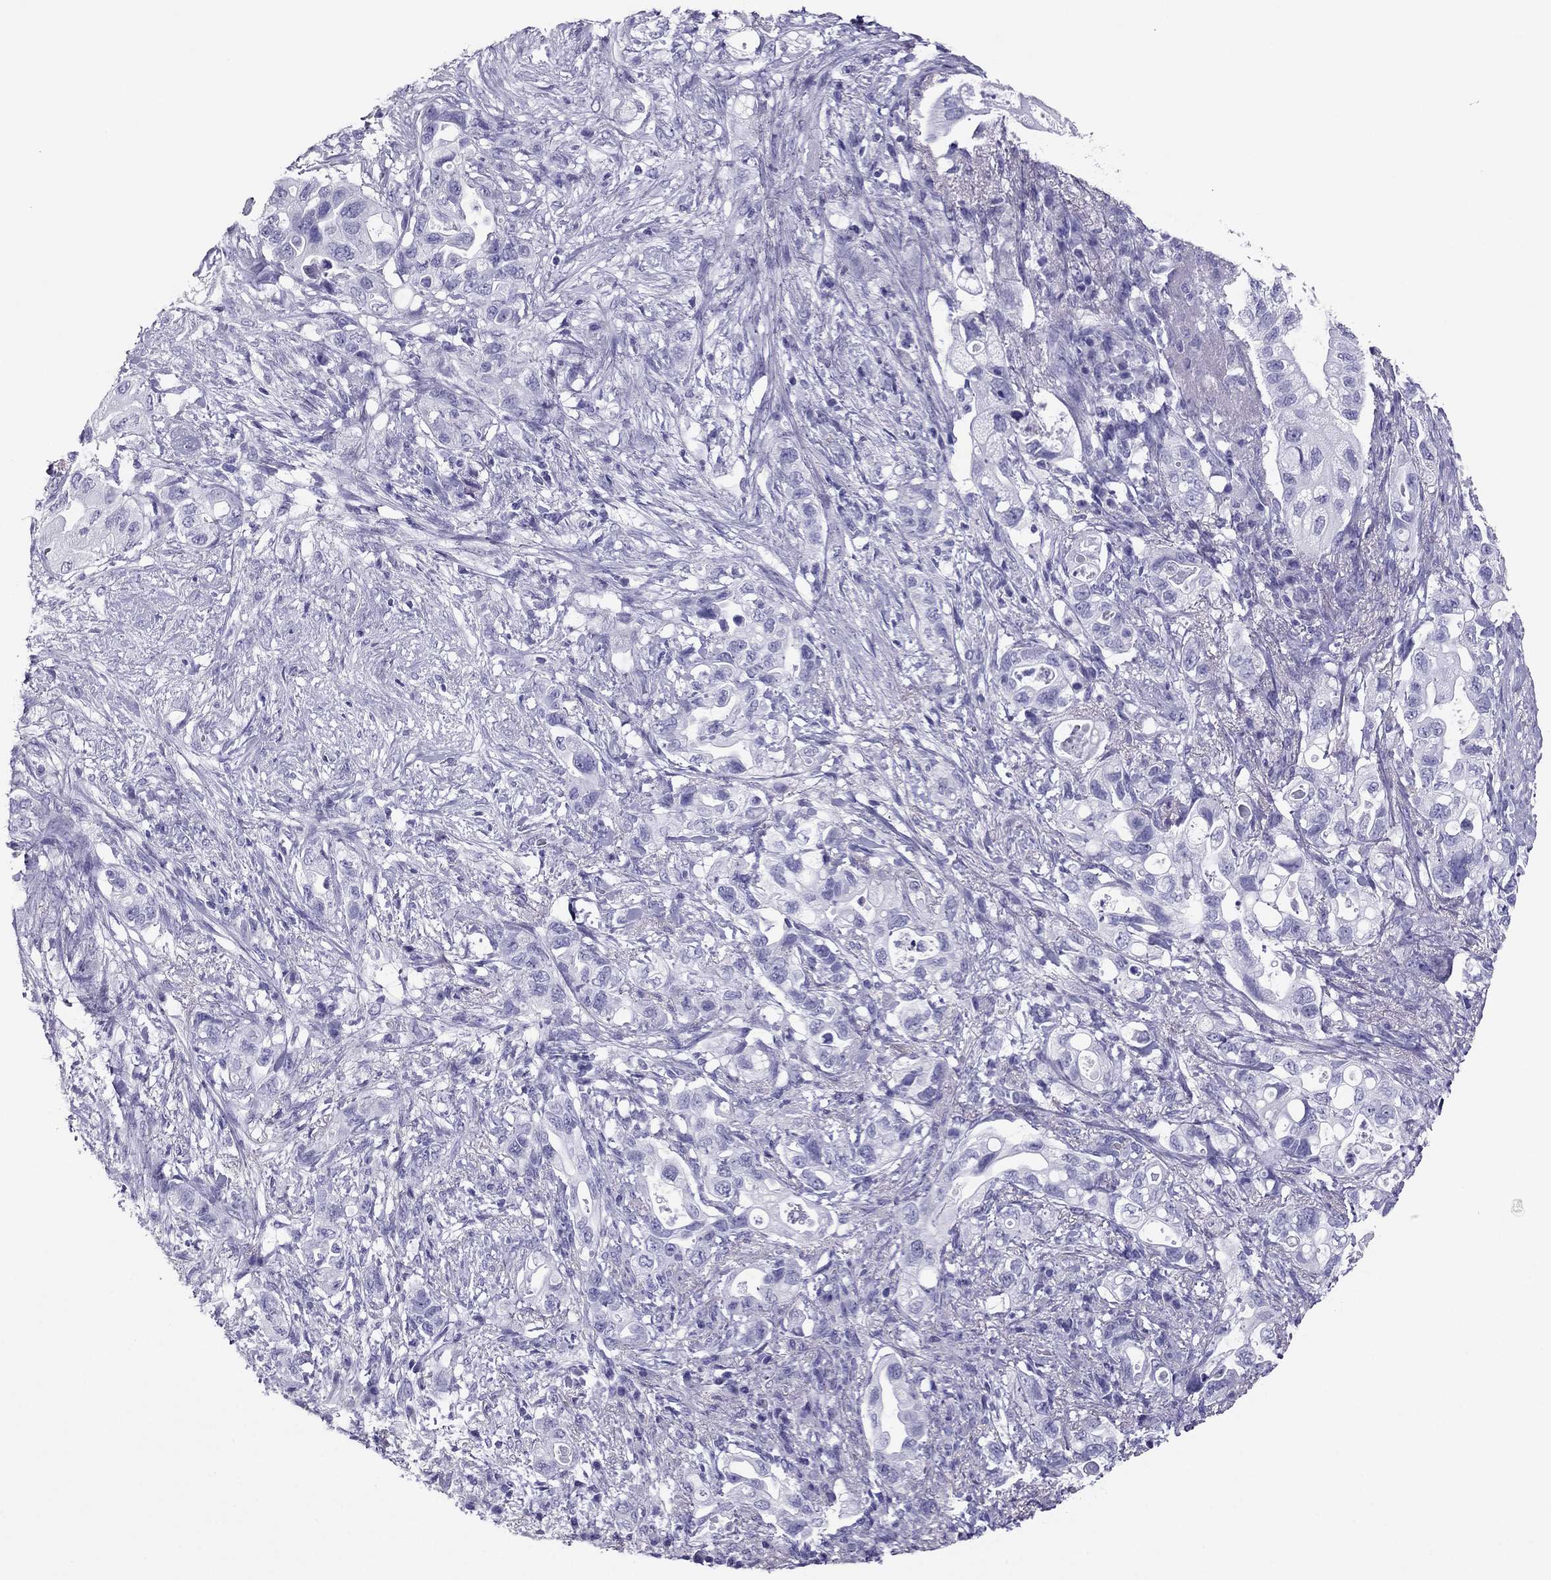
{"staining": {"intensity": "negative", "quantity": "none", "location": "none"}, "tissue": "pancreatic cancer", "cell_type": "Tumor cells", "image_type": "cancer", "snomed": [{"axis": "morphology", "description": "Adenocarcinoma, NOS"}, {"axis": "topography", "description": "Pancreas"}], "caption": "Immunohistochemistry (IHC) histopathology image of neoplastic tissue: human pancreatic cancer (adenocarcinoma) stained with DAB reveals no significant protein staining in tumor cells.", "gene": "PDE6A", "patient": {"sex": "female", "age": 72}}